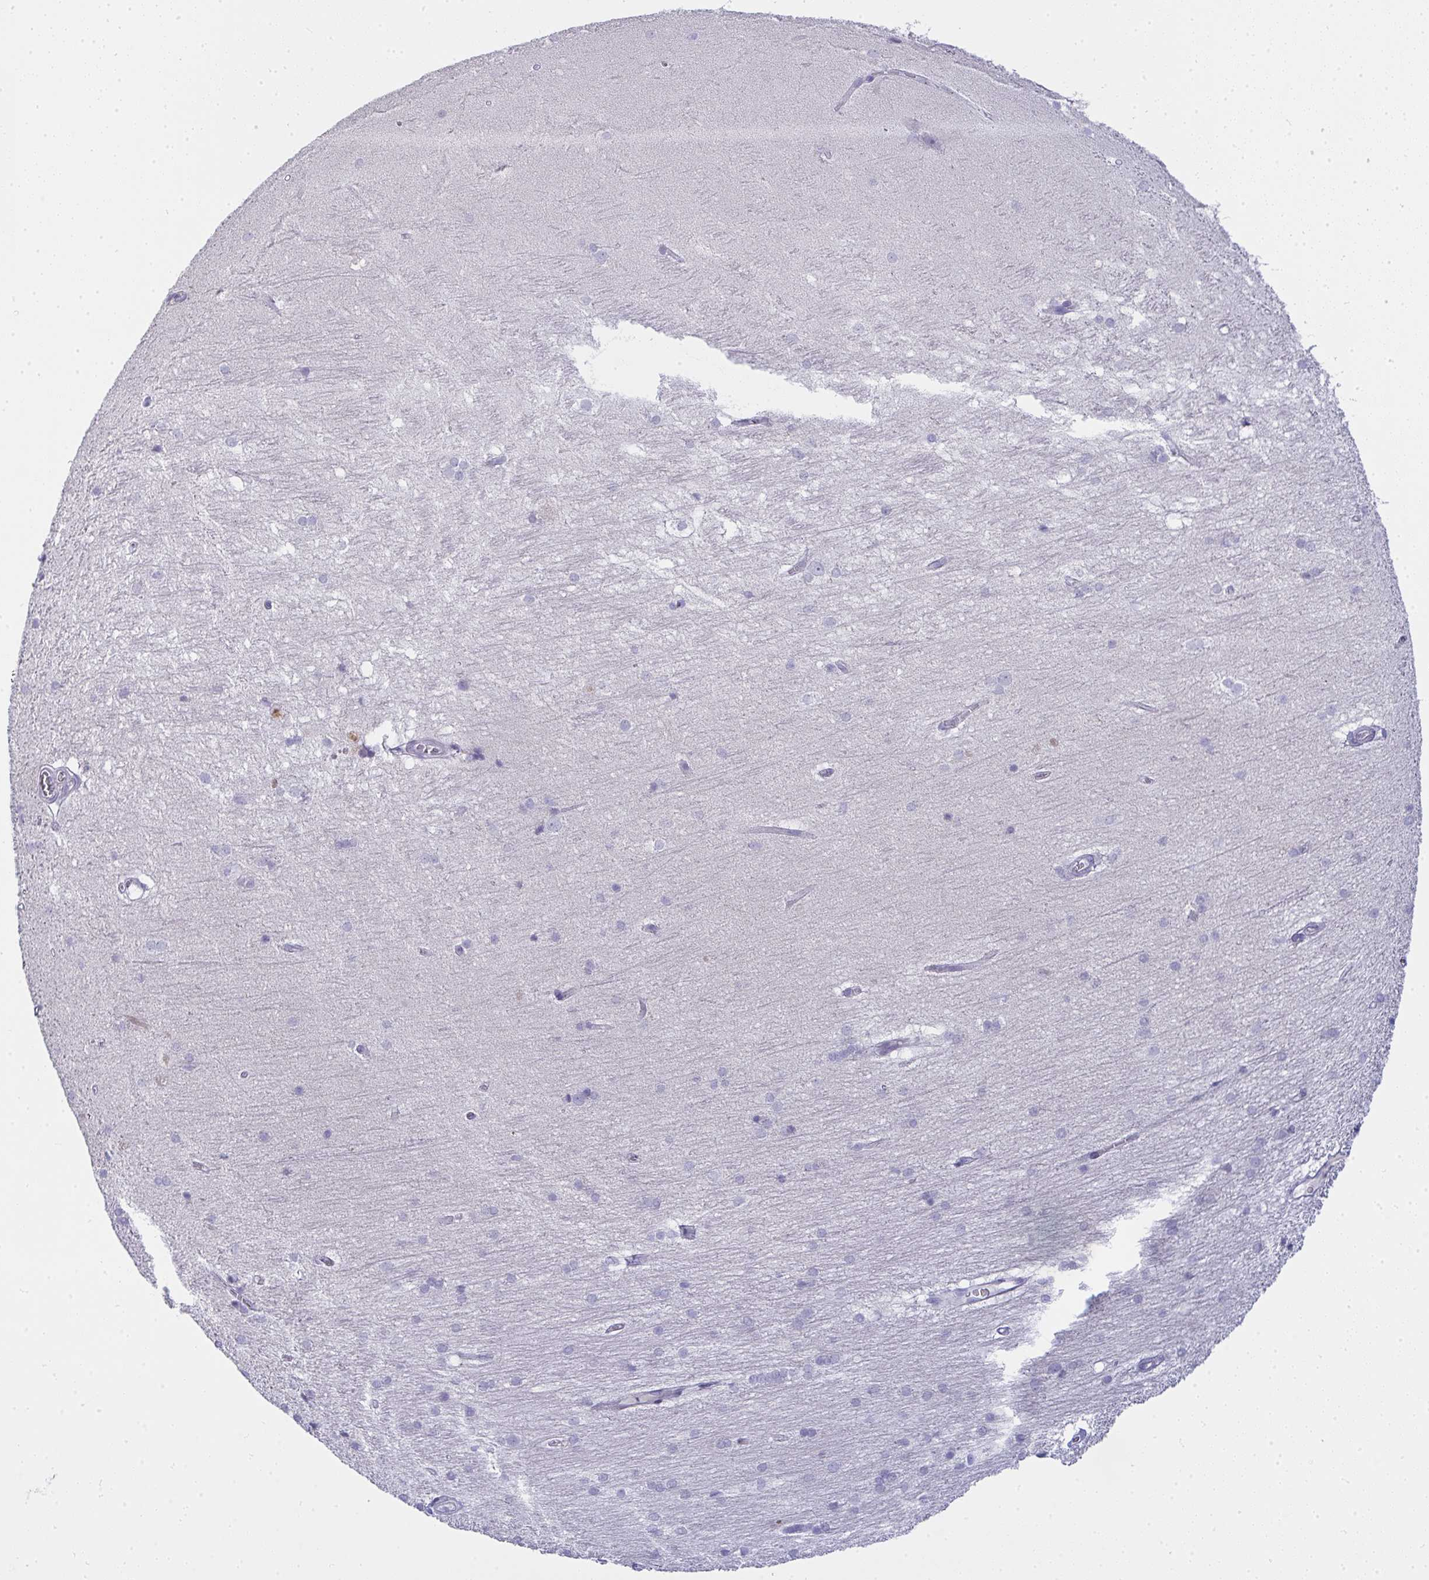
{"staining": {"intensity": "negative", "quantity": "none", "location": "none"}, "tissue": "hippocampus", "cell_type": "Glial cells", "image_type": "normal", "snomed": [{"axis": "morphology", "description": "Normal tissue, NOS"}, {"axis": "topography", "description": "Cerebral cortex"}, {"axis": "topography", "description": "Hippocampus"}], "caption": "High power microscopy photomicrograph of an immunohistochemistry micrograph of unremarkable hippocampus, revealing no significant expression in glial cells.", "gene": "ZNF182", "patient": {"sex": "female", "age": 19}}